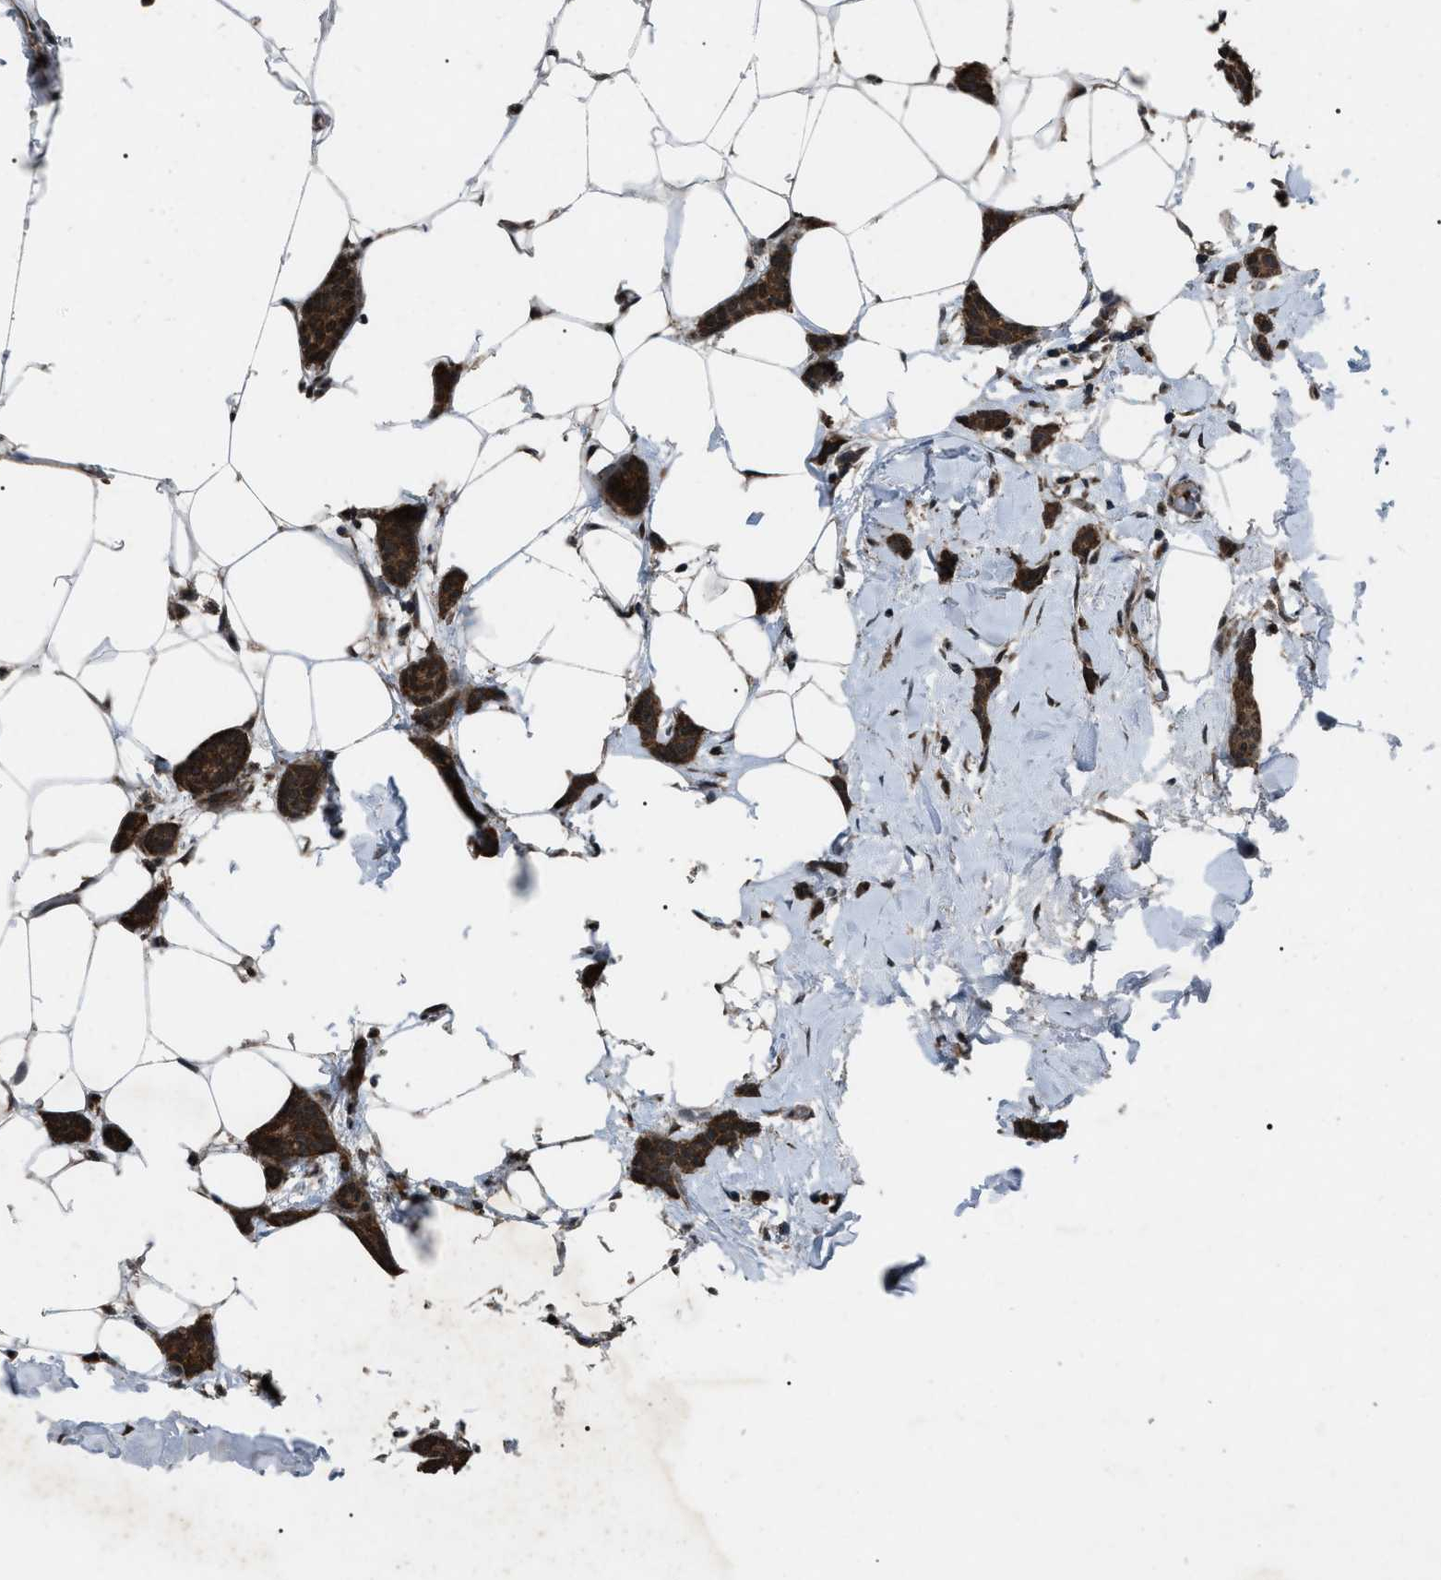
{"staining": {"intensity": "strong", "quantity": ">75%", "location": "cytoplasmic/membranous"}, "tissue": "breast cancer", "cell_type": "Tumor cells", "image_type": "cancer", "snomed": [{"axis": "morphology", "description": "Lobular carcinoma"}, {"axis": "topography", "description": "Skin"}, {"axis": "topography", "description": "Breast"}], "caption": "Immunohistochemical staining of breast cancer exhibits strong cytoplasmic/membranous protein staining in approximately >75% of tumor cells.", "gene": "ZFAND2A", "patient": {"sex": "female", "age": 46}}